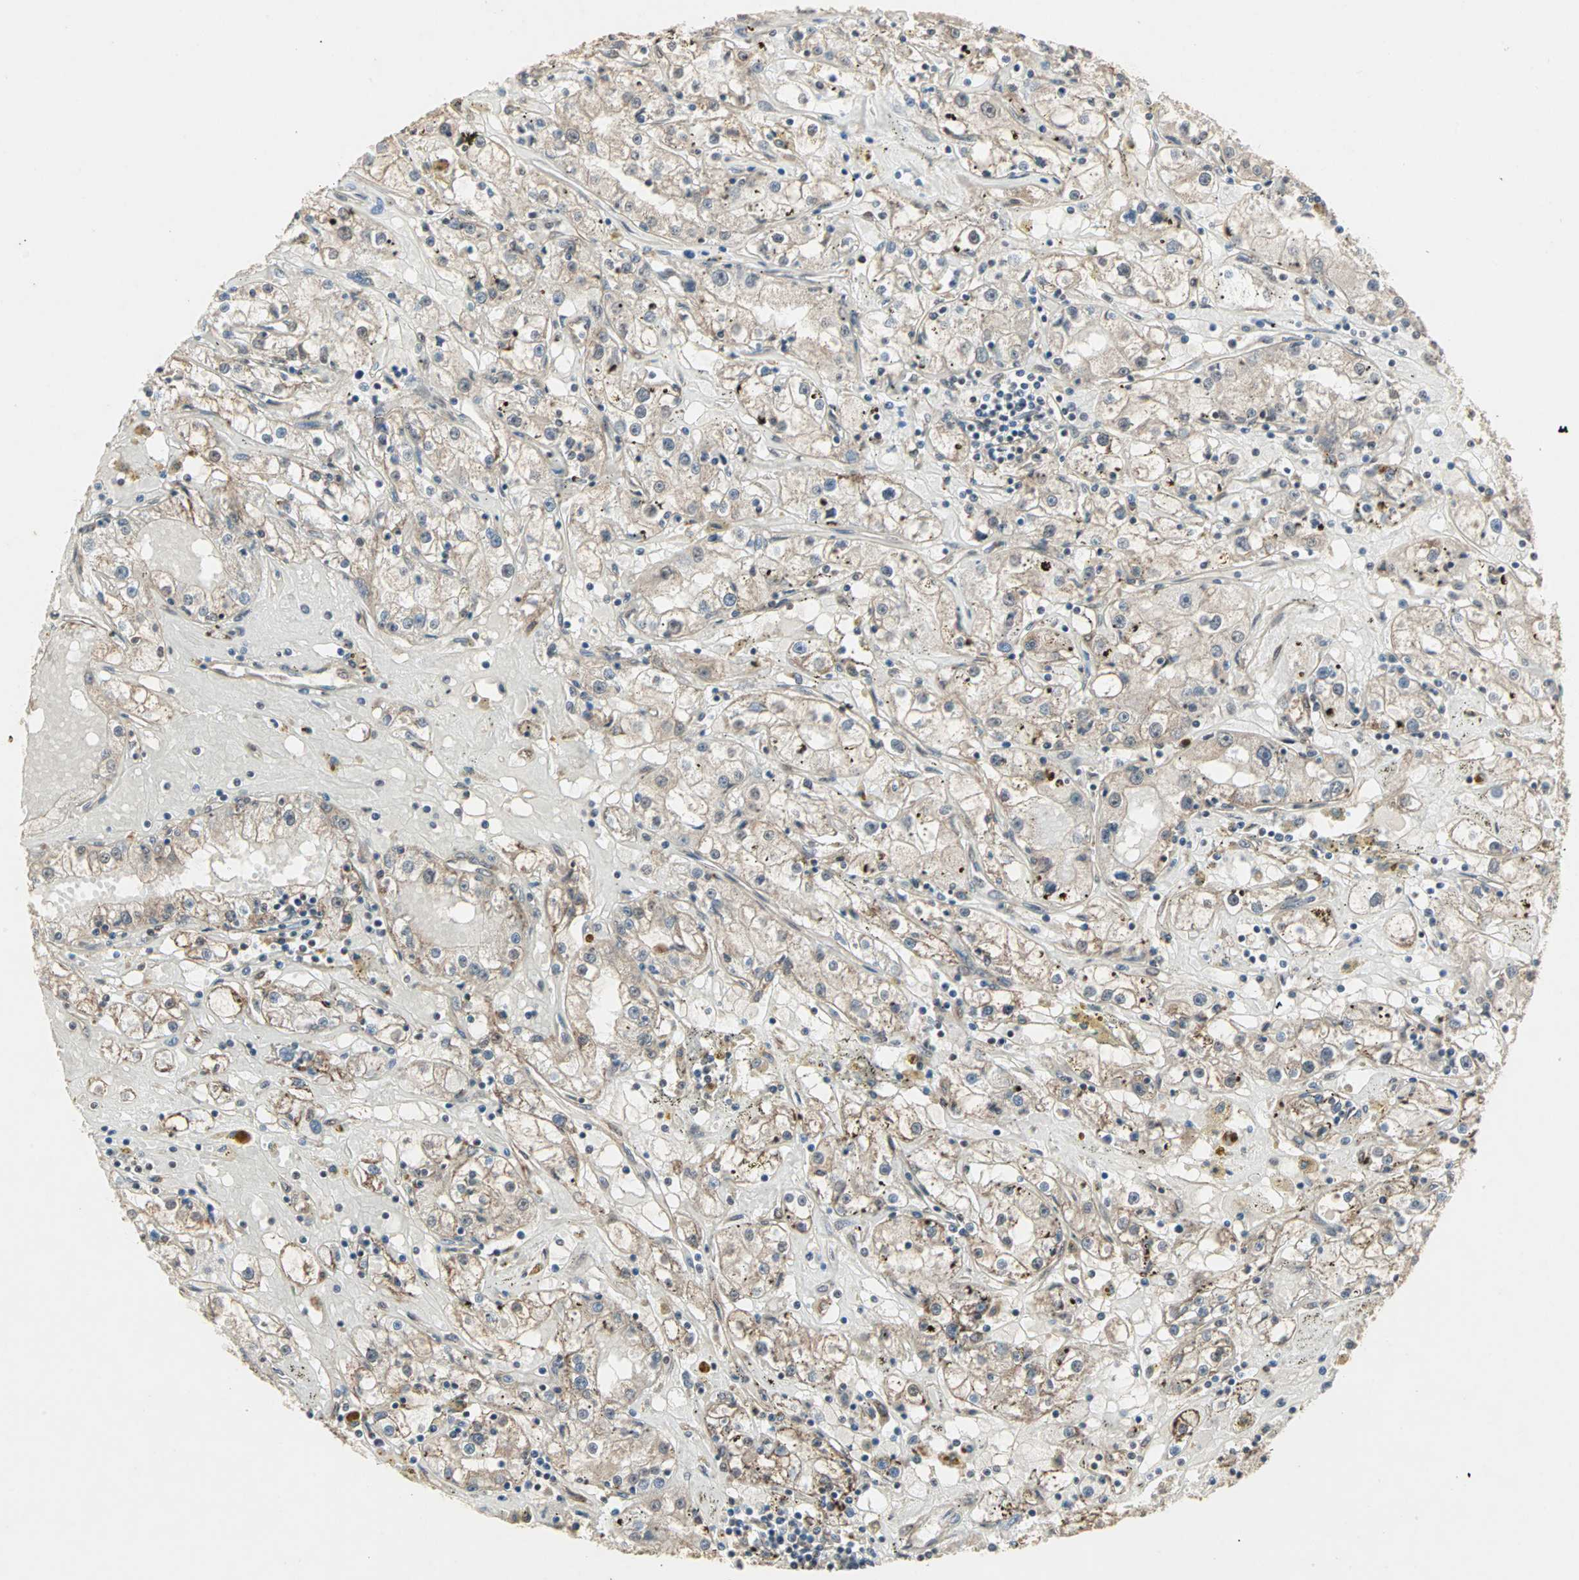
{"staining": {"intensity": "moderate", "quantity": ">75%", "location": "cytoplasmic/membranous"}, "tissue": "renal cancer", "cell_type": "Tumor cells", "image_type": "cancer", "snomed": [{"axis": "morphology", "description": "Adenocarcinoma, NOS"}, {"axis": "topography", "description": "Kidney"}], "caption": "Immunohistochemical staining of renal cancer exhibits medium levels of moderate cytoplasmic/membranous protein positivity in approximately >75% of tumor cells.", "gene": "TRPV4", "patient": {"sex": "male", "age": 56}}